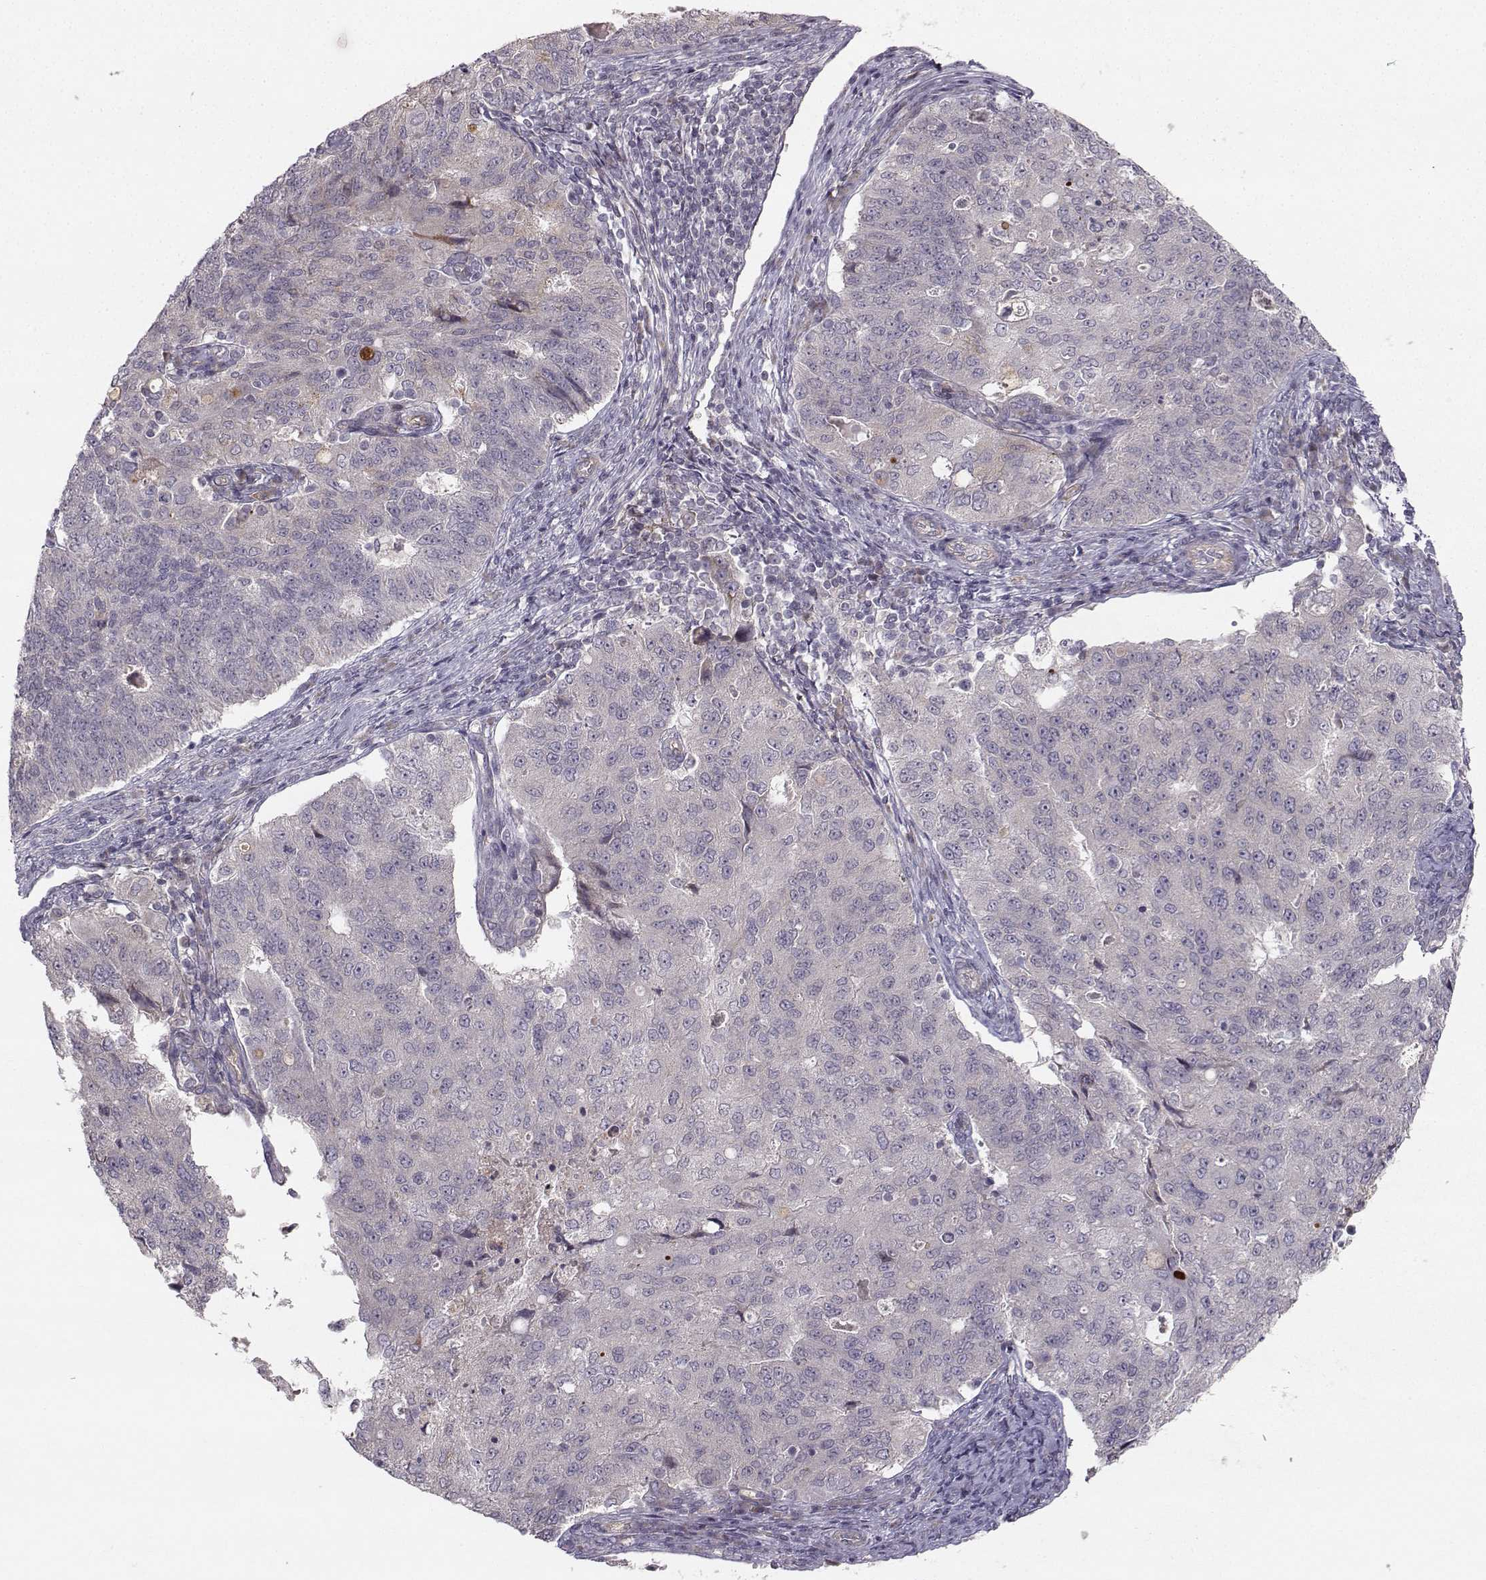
{"staining": {"intensity": "negative", "quantity": "none", "location": "none"}, "tissue": "endometrial cancer", "cell_type": "Tumor cells", "image_type": "cancer", "snomed": [{"axis": "morphology", "description": "Adenocarcinoma, NOS"}, {"axis": "topography", "description": "Endometrium"}], "caption": "Human endometrial cancer stained for a protein using IHC exhibits no expression in tumor cells.", "gene": "OPRD1", "patient": {"sex": "female", "age": 43}}